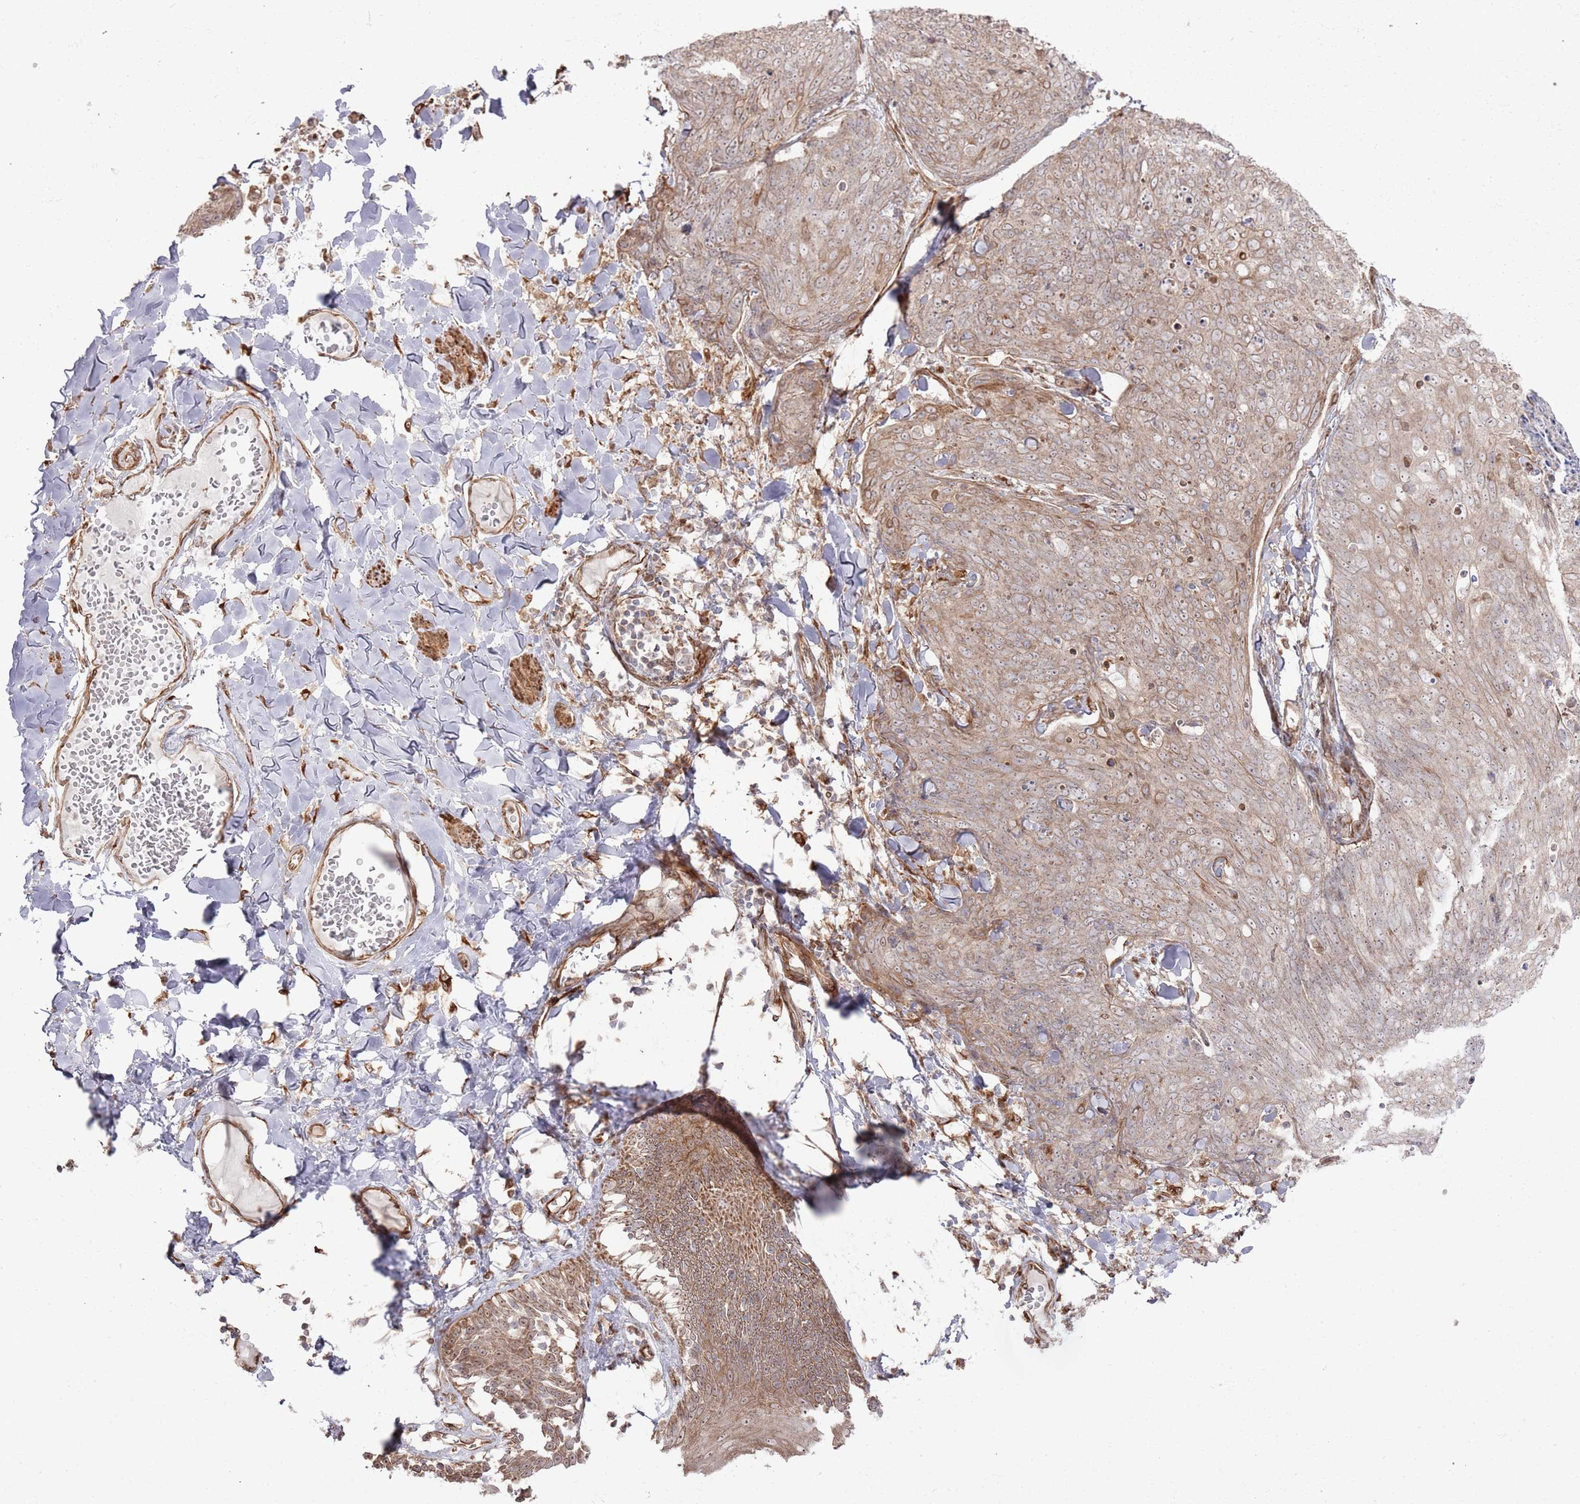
{"staining": {"intensity": "moderate", "quantity": "<25%", "location": "cytoplasmic/membranous"}, "tissue": "skin cancer", "cell_type": "Tumor cells", "image_type": "cancer", "snomed": [{"axis": "morphology", "description": "Squamous cell carcinoma, NOS"}, {"axis": "topography", "description": "Skin"}, {"axis": "topography", "description": "Vulva"}], "caption": "Tumor cells demonstrate low levels of moderate cytoplasmic/membranous positivity in approximately <25% of cells in human skin squamous cell carcinoma. Nuclei are stained in blue.", "gene": "PHF21A", "patient": {"sex": "female", "age": 85}}